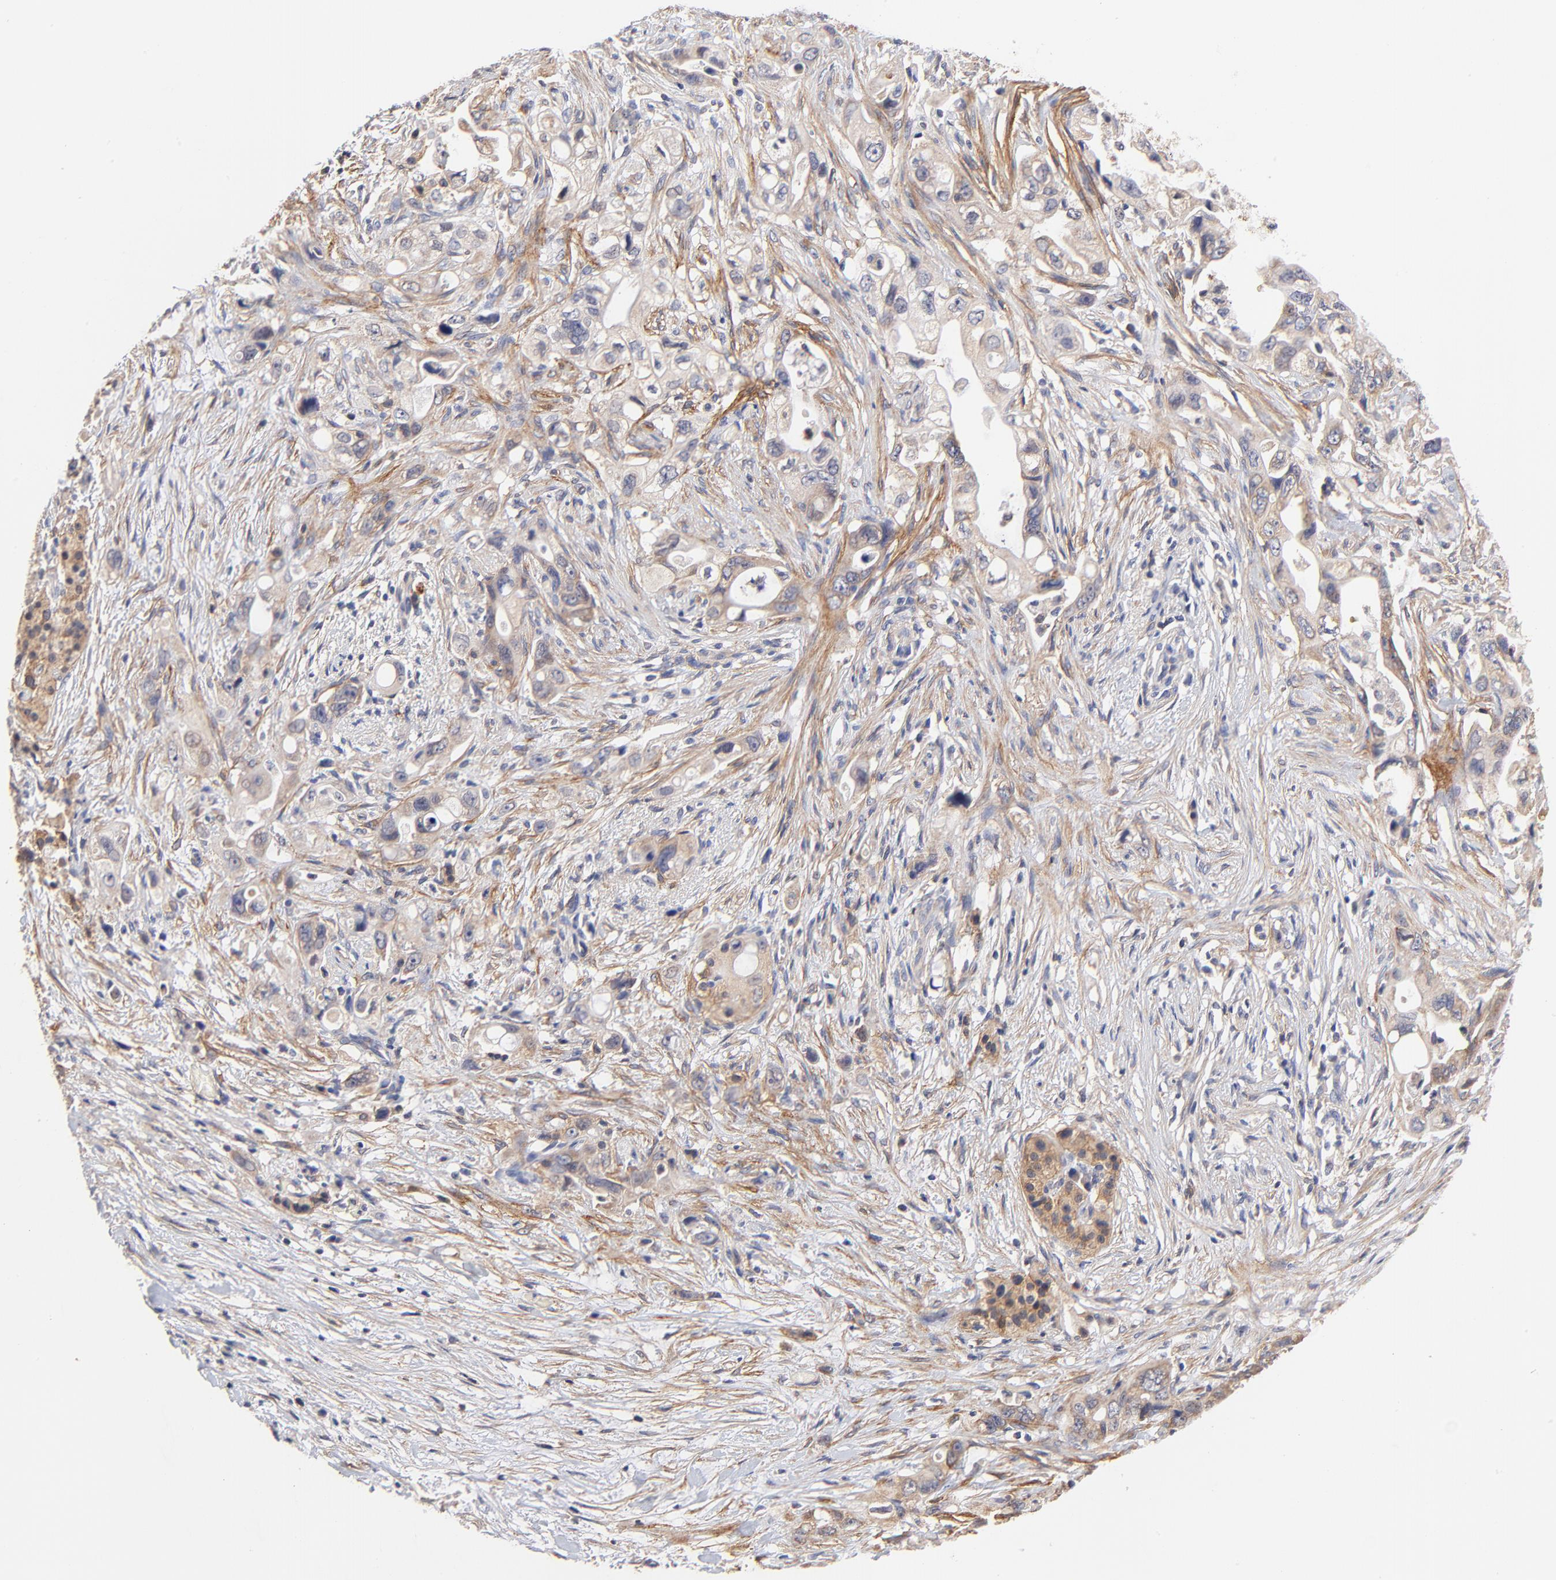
{"staining": {"intensity": "moderate", "quantity": ">75%", "location": "cytoplasmic/membranous"}, "tissue": "pancreatic cancer", "cell_type": "Tumor cells", "image_type": "cancer", "snomed": [{"axis": "morphology", "description": "Normal tissue, NOS"}, {"axis": "topography", "description": "Pancreas"}], "caption": "Pancreatic cancer tissue displays moderate cytoplasmic/membranous expression in approximately >75% of tumor cells The staining was performed using DAB (3,3'-diaminobenzidine) to visualize the protein expression in brown, while the nuclei were stained in blue with hematoxylin (Magnification: 20x).", "gene": "PTK7", "patient": {"sex": "male", "age": 42}}